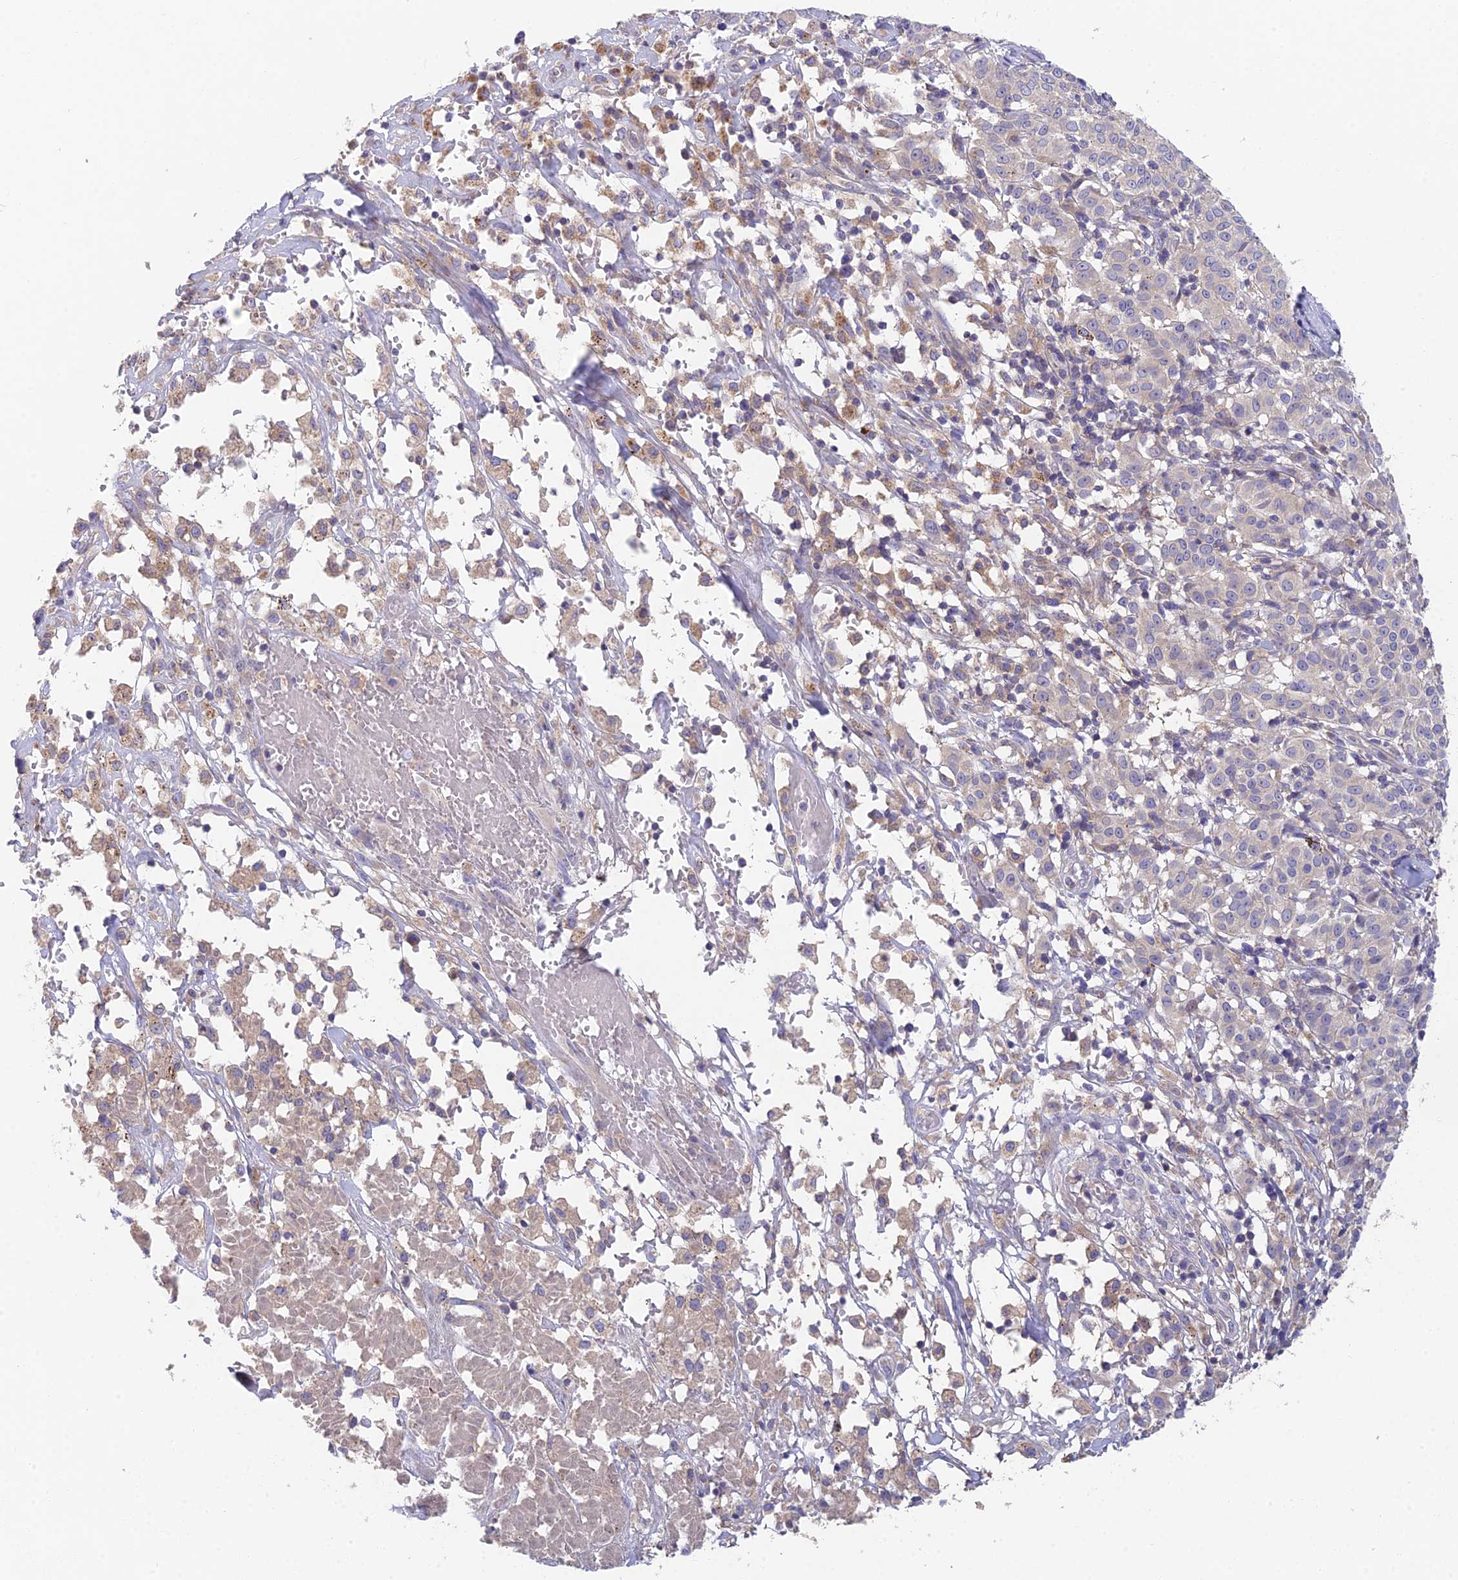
{"staining": {"intensity": "negative", "quantity": "none", "location": "none"}, "tissue": "melanoma", "cell_type": "Tumor cells", "image_type": "cancer", "snomed": [{"axis": "morphology", "description": "Malignant melanoma, NOS"}, {"axis": "topography", "description": "Skin"}], "caption": "Immunohistochemistry (IHC) micrograph of malignant melanoma stained for a protein (brown), which shows no staining in tumor cells.", "gene": "ADAMTS13", "patient": {"sex": "female", "age": 72}}